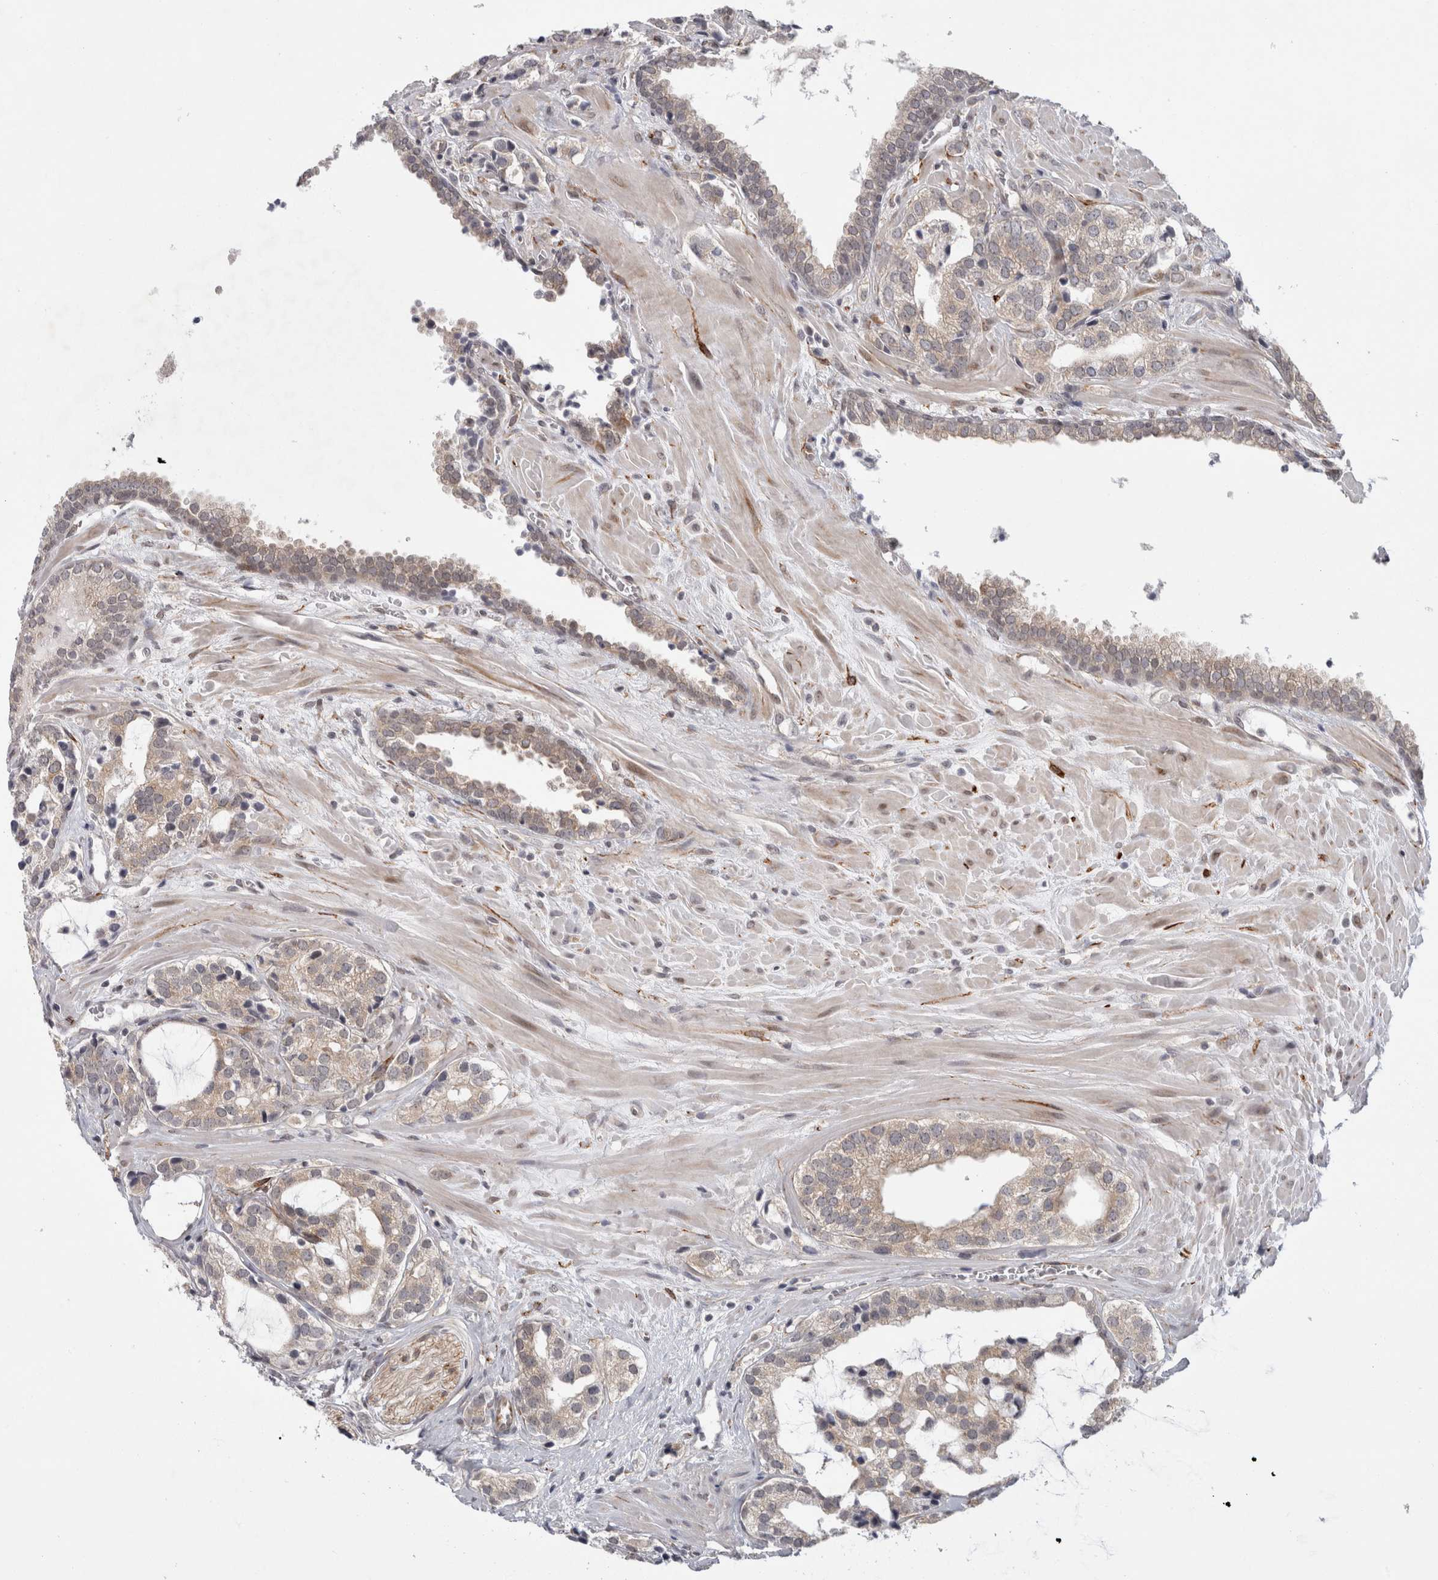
{"staining": {"intensity": "weak", "quantity": "<25%", "location": "cytoplasmic/membranous"}, "tissue": "prostate cancer", "cell_type": "Tumor cells", "image_type": "cancer", "snomed": [{"axis": "morphology", "description": "Adenocarcinoma, High grade"}, {"axis": "topography", "description": "Prostate"}], "caption": "Tumor cells are negative for protein expression in human prostate cancer.", "gene": "ZNF318", "patient": {"sex": "male", "age": 66}}